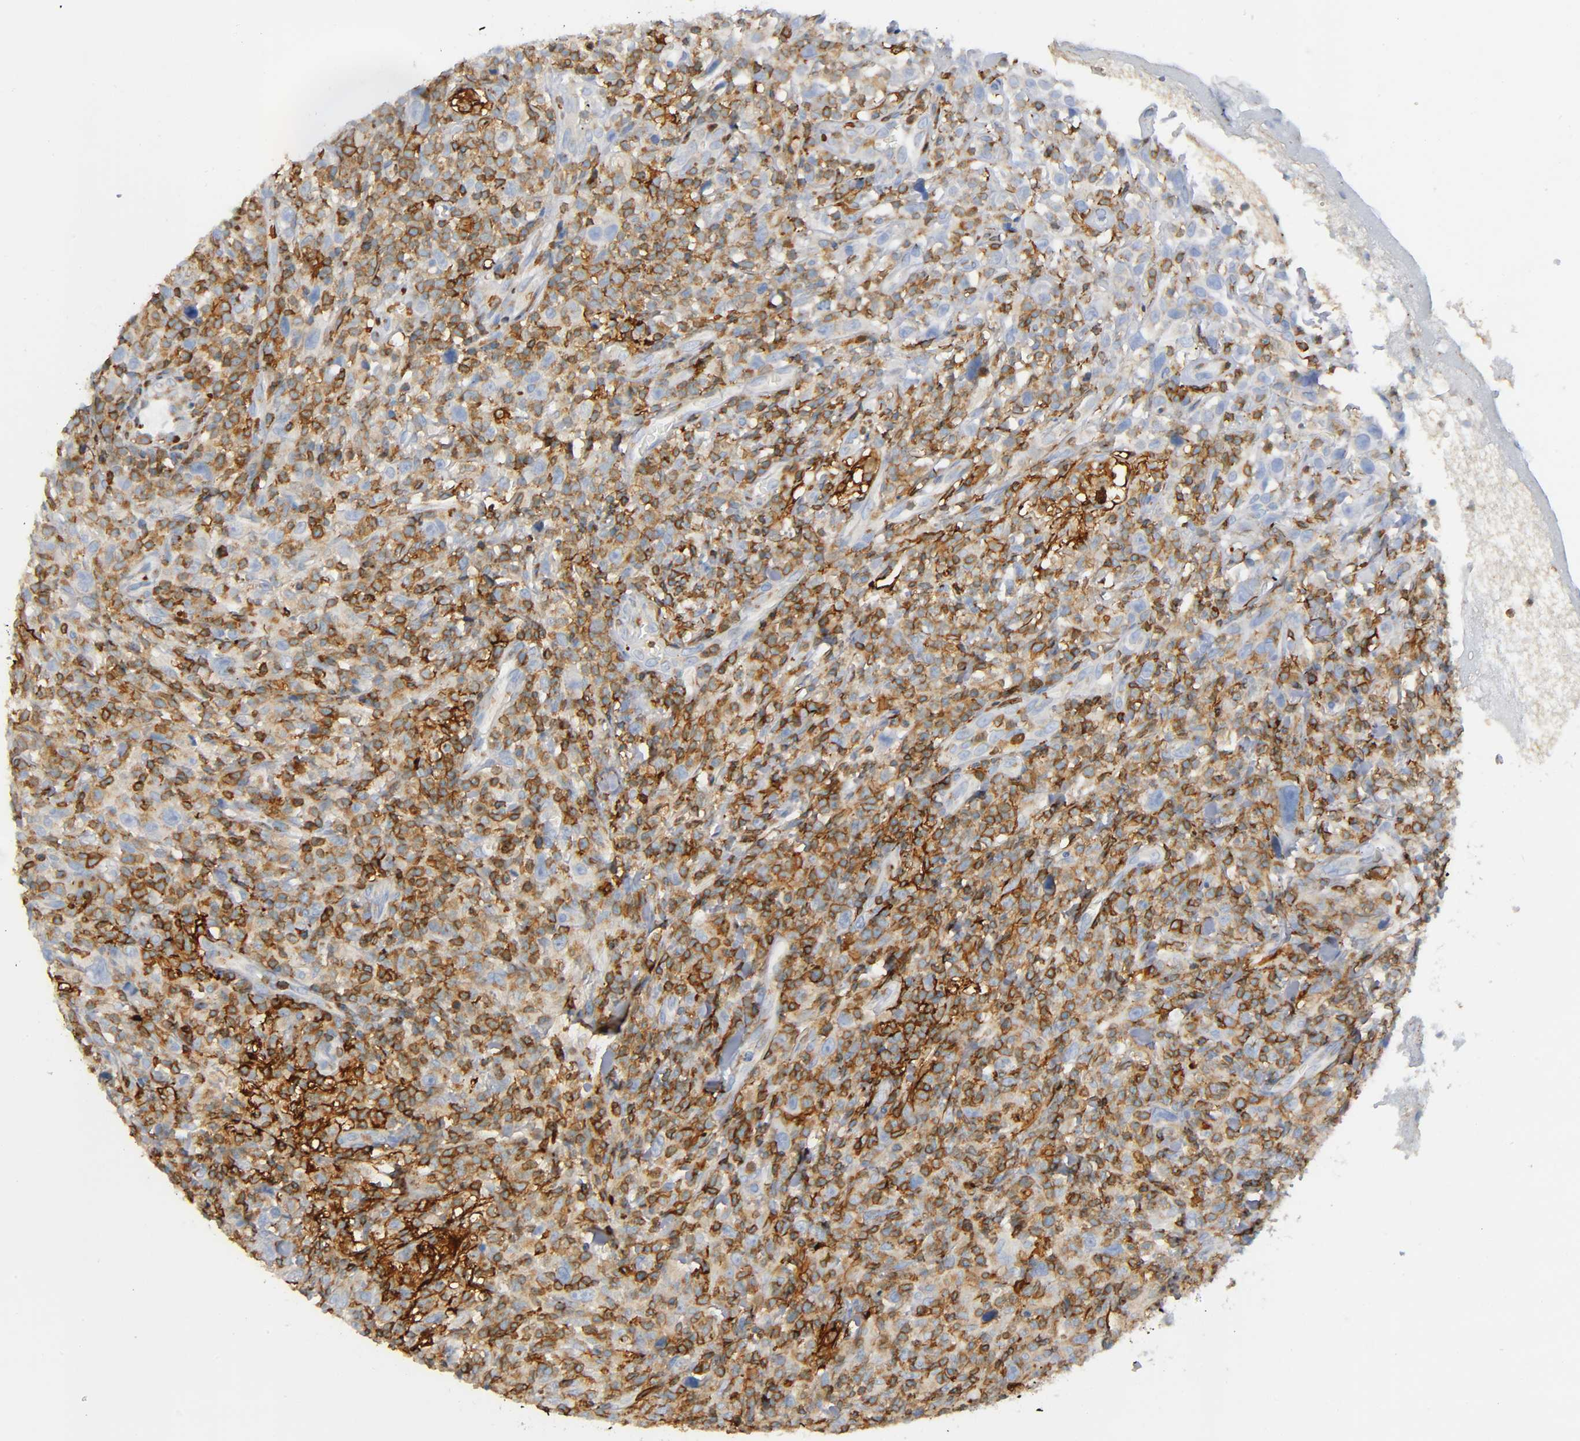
{"staining": {"intensity": "moderate", "quantity": "25%-75%", "location": "cytoplasmic/membranous"}, "tissue": "thyroid cancer", "cell_type": "Tumor cells", "image_type": "cancer", "snomed": [{"axis": "morphology", "description": "Carcinoma, NOS"}, {"axis": "topography", "description": "Thyroid gland"}], "caption": "Immunohistochemical staining of human thyroid cancer (carcinoma) shows medium levels of moderate cytoplasmic/membranous staining in approximately 25%-75% of tumor cells.", "gene": "CAPN10", "patient": {"sex": "female", "age": 77}}